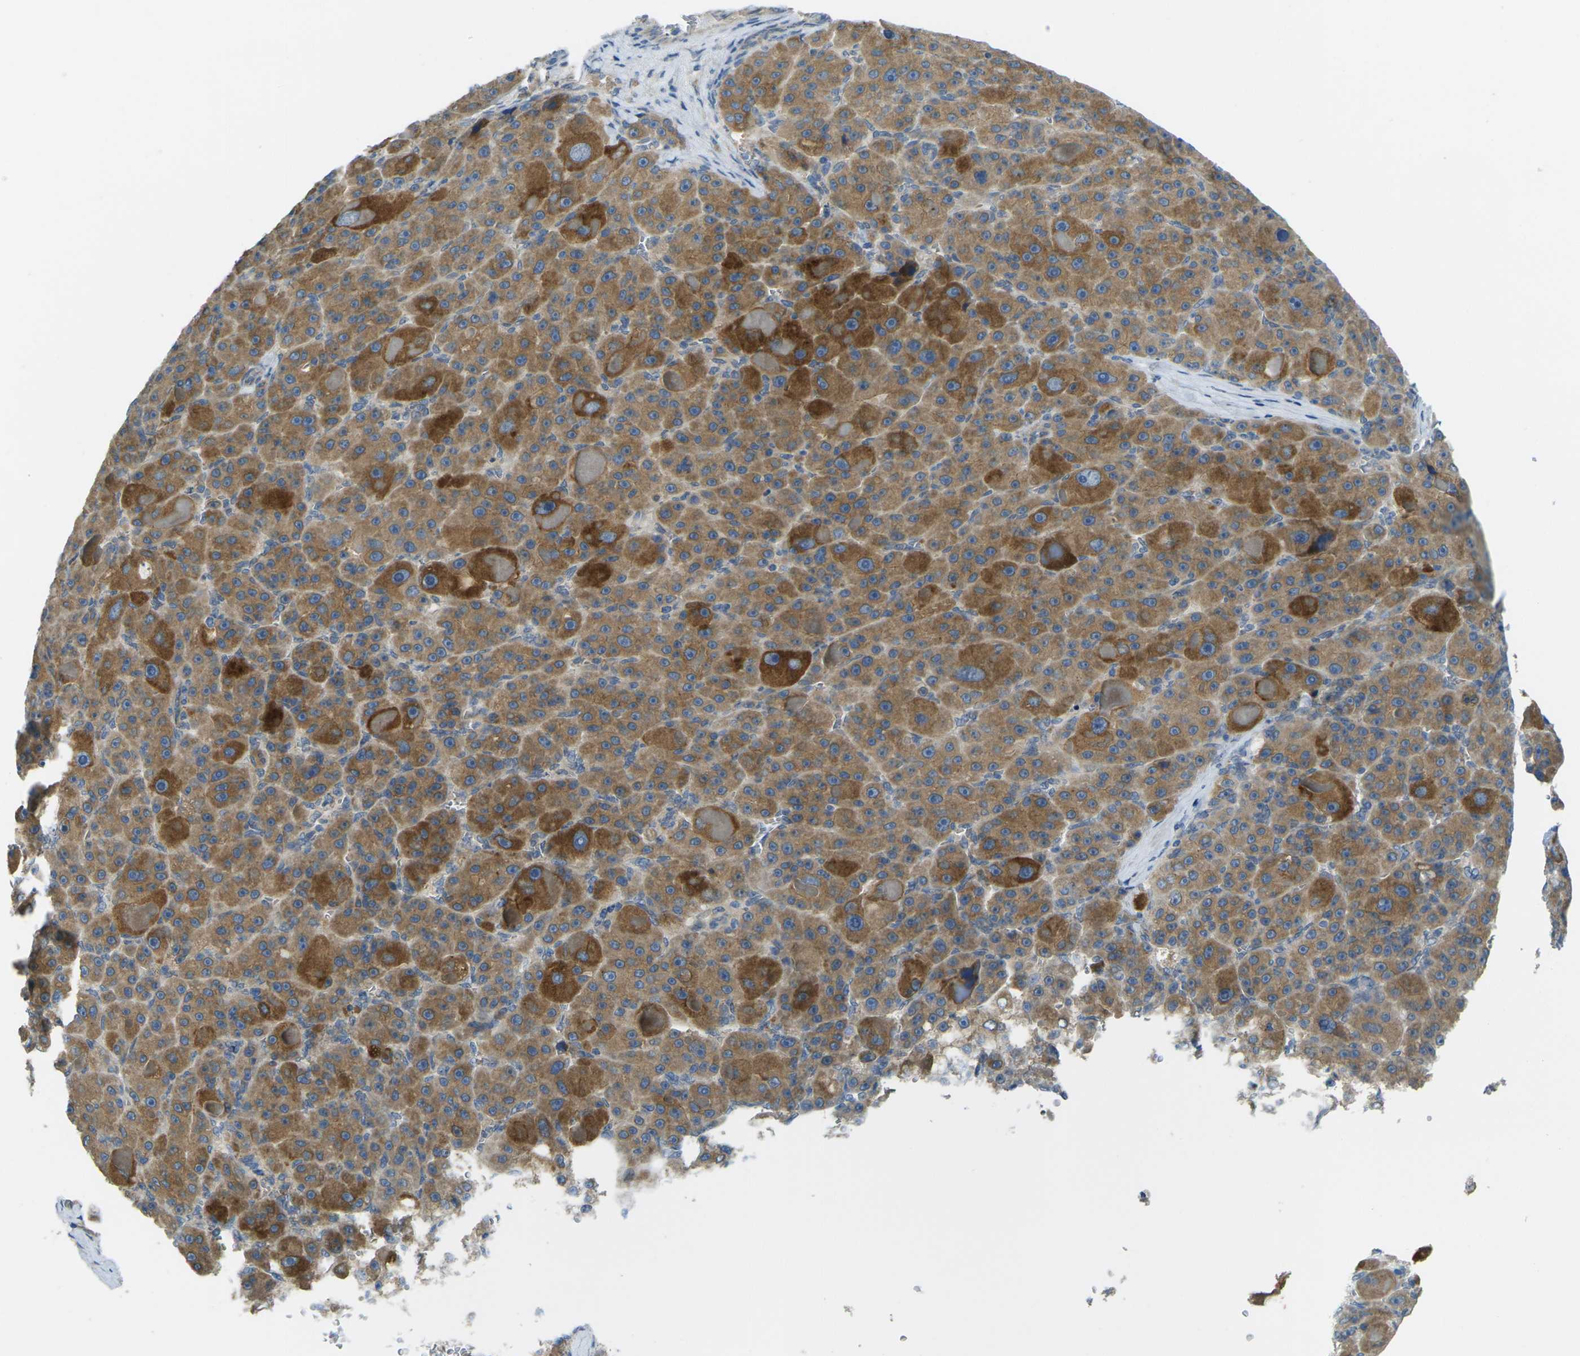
{"staining": {"intensity": "moderate", "quantity": ">75%", "location": "cytoplasmic/membranous"}, "tissue": "liver cancer", "cell_type": "Tumor cells", "image_type": "cancer", "snomed": [{"axis": "morphology", "description": "Carcinoma, Hepatocellular, NOS"}, {"axis": "topography", "description": "Liver"}], "caption": "Protein expression by immunohistochemistry demonstrates moderate cytoplasmic/membranous staining in about >75% of tumor cells in liver hepatocellular carcinoma.", "gene": "RHBDD1", "patient": {"sex": "male", "age": 76}}